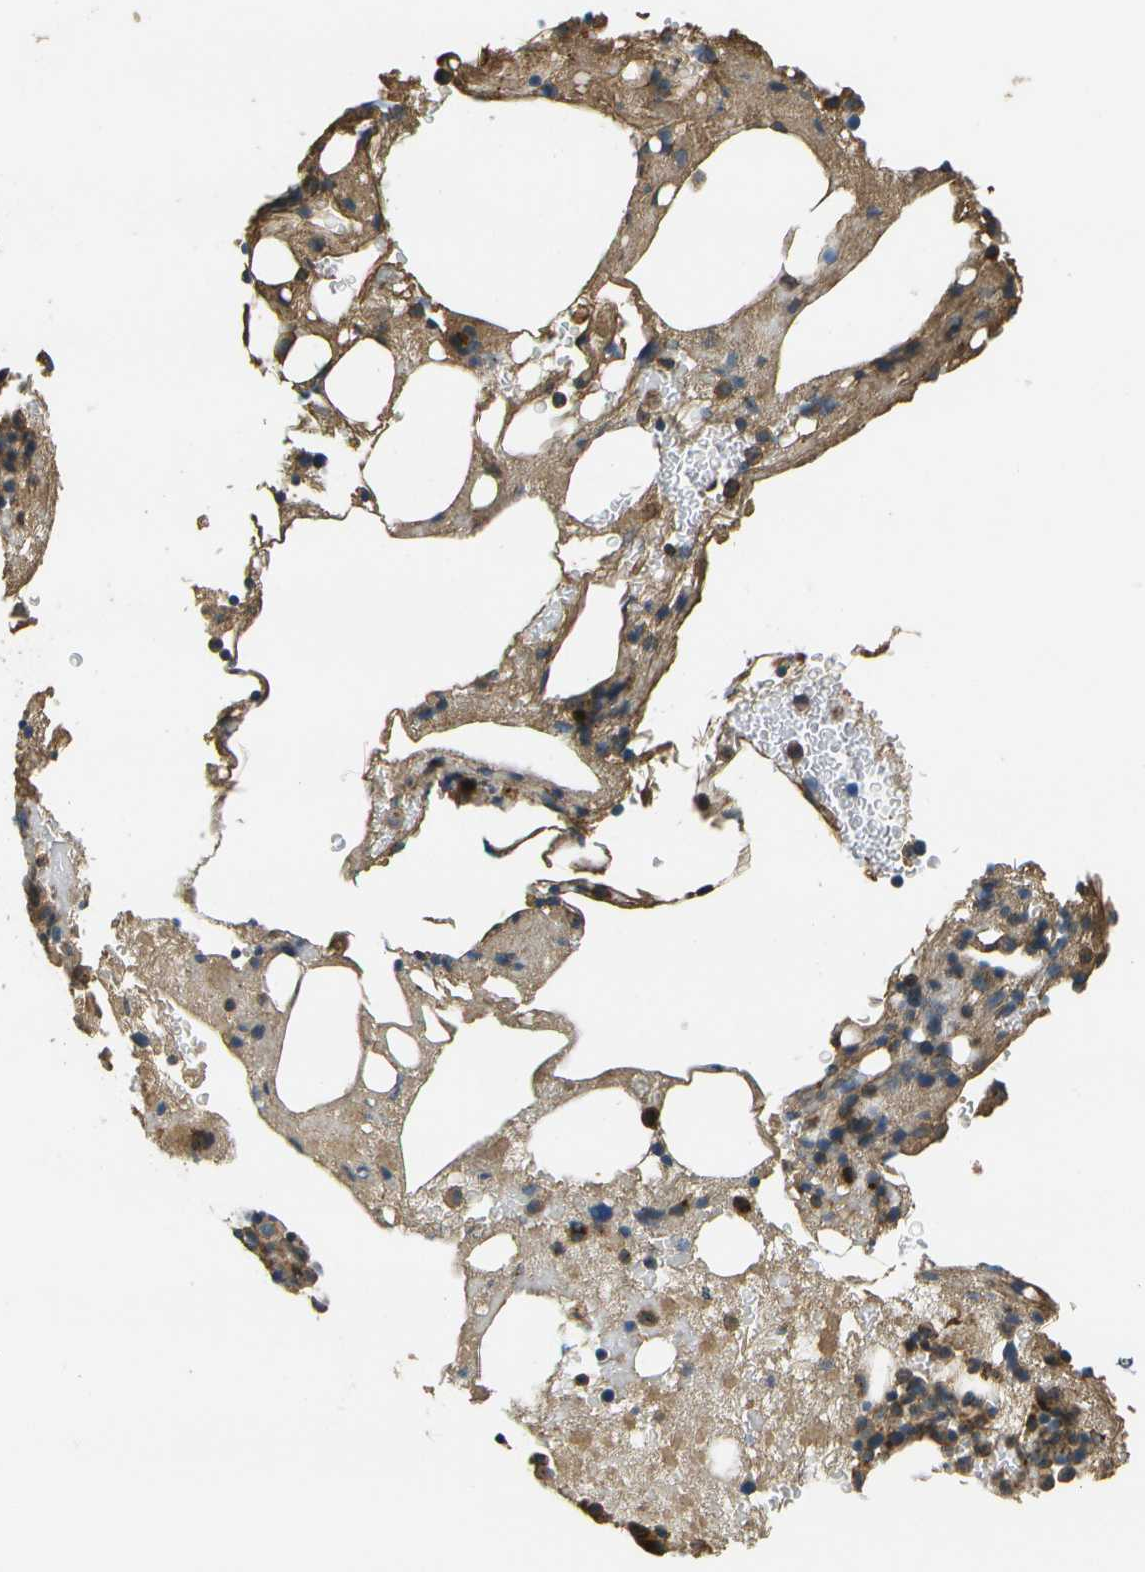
{"staining": {"intensity": "moderate", "quantity": ">75%", "location": "cytoplasmic/membranous"}, "tissue": "bone marrow", "cell_type": "Hematopoietic cells", "image_type": "normal", "snomed": [{"axis": "morphology", "description": "Normal tissue, NOS"}, {"axis": "morphology", "description": "Inflammation, NOS"}, {"axis": "topography", "description": "Bone marrow"}], "caption": "Human bone marrow stained with a brown dye displays moderate cytoplasmic/membranous positive staining in approximately >75% of hematopoietic cells.", "gene": "LRP12", "patient": {"sex": "female", "age": 78}}